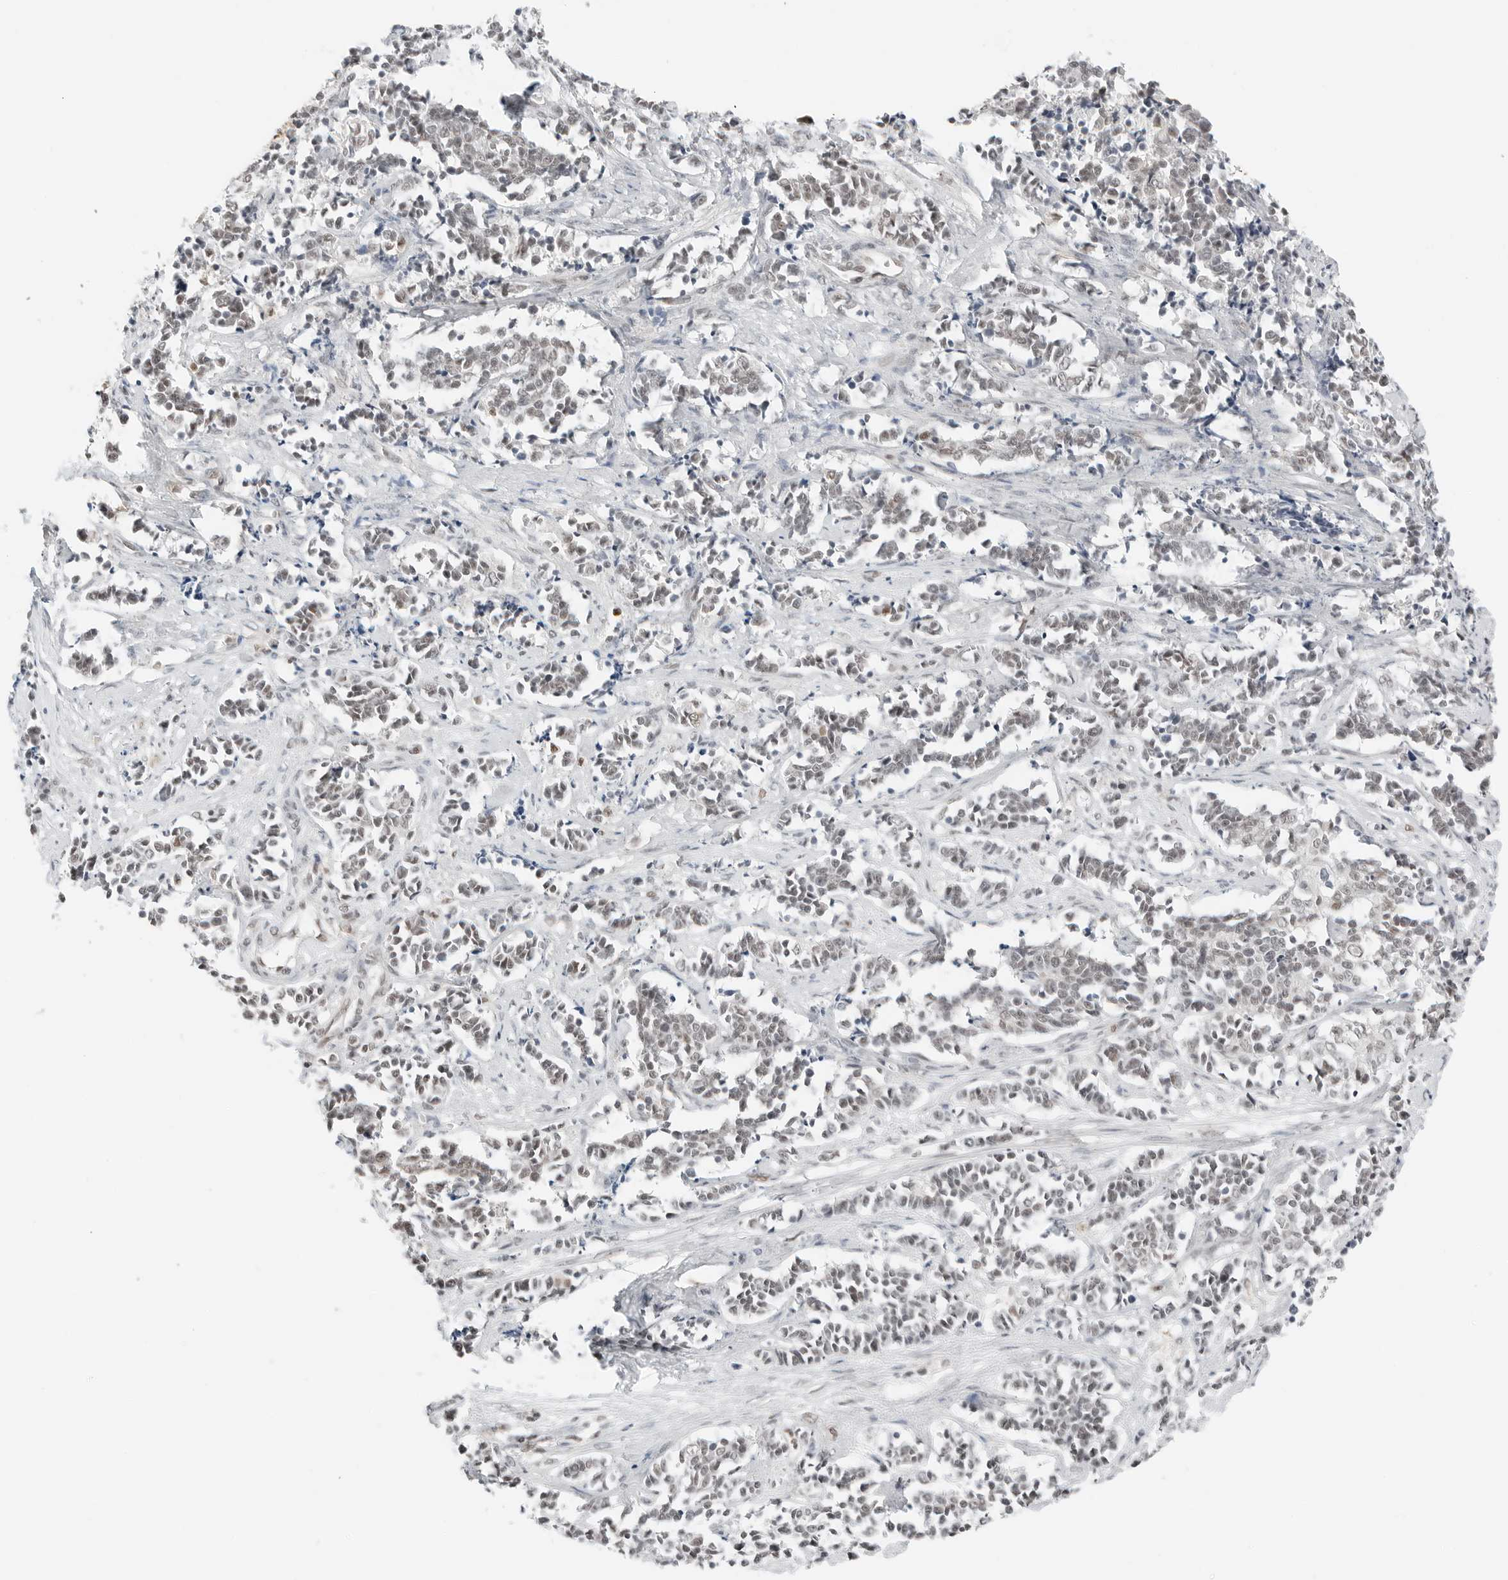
{"staining": {"intensity": "weak", "quantity": "25%-75%", "location": "nuclear"}, "tissue": "cervical cancer", "cell_type": "Tumor cells", "image_type": "cancer", "snomed": [{"axis": "morphology", "description": "Normal tissue, NOS"}, {"axis": "morphology", "description": "Squamous cell carcinoma, NOS"}, {"axis": "topography", "description": "Cervix"}], "caption": "Tumor cells display low levels of weak nuclear expression in about 25%-75% of cells in squamous cell carcinoma (cervical).", "gene": "CRTC2", "patient": {"sex": "female", "age": 35}}